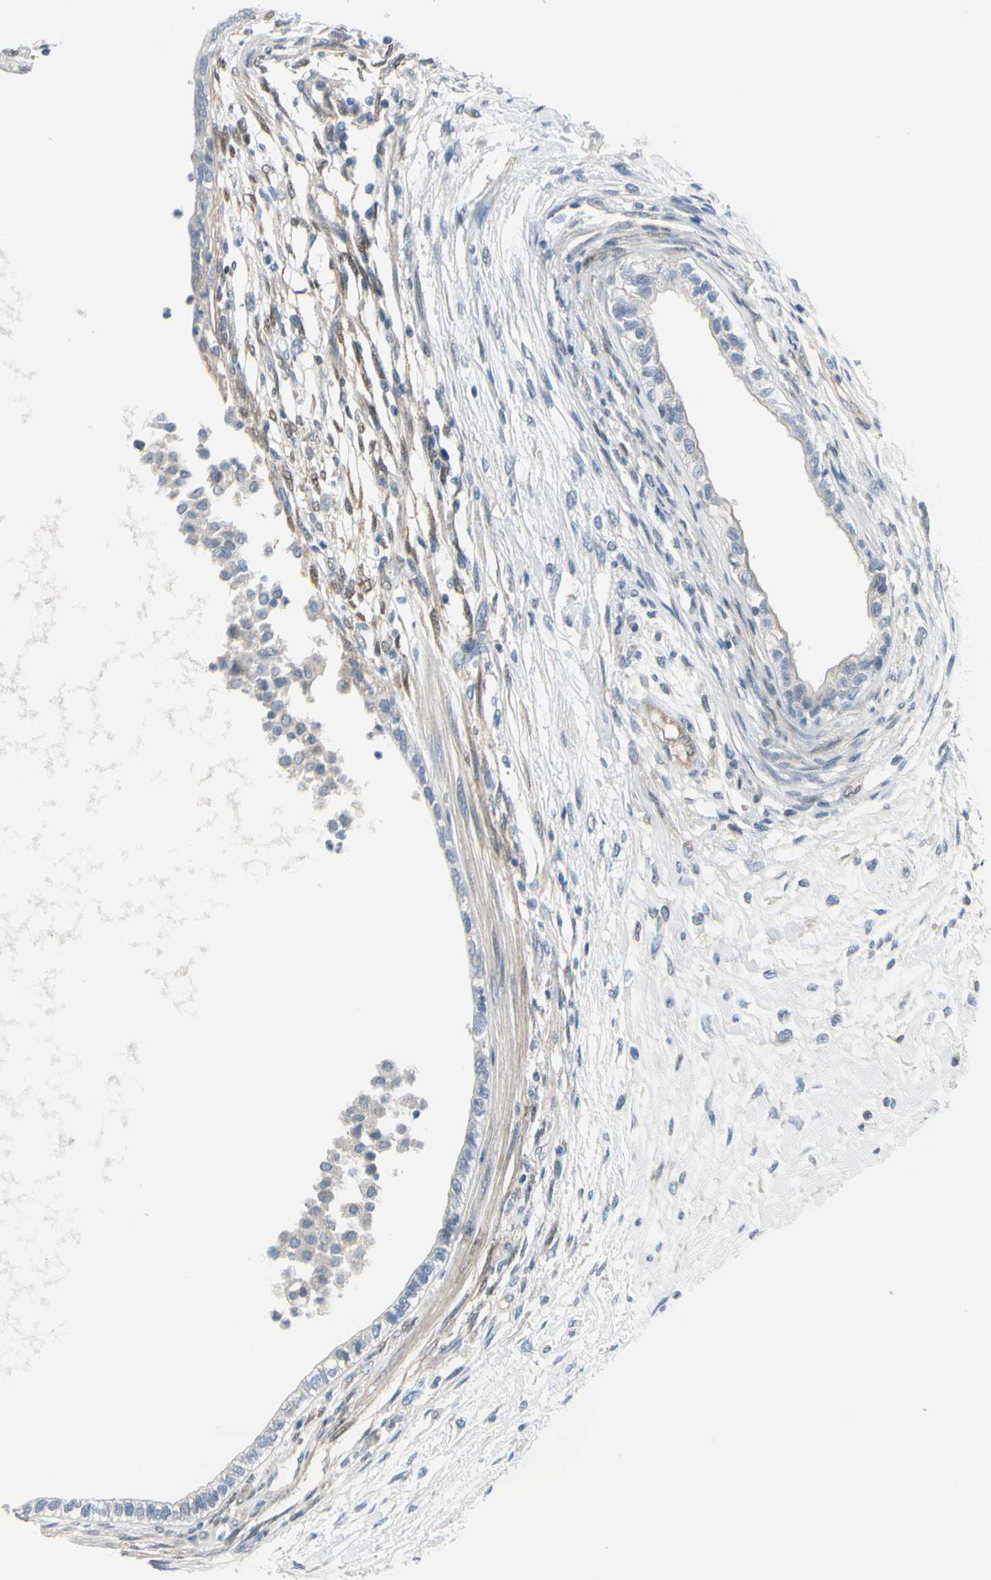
{"staining": {"intensity": "negative", "quantity": "none", "location": "none"}, "tissue": "testis cancer", "cell_type": "Tumor cells", "image_type": "cancer", "snomed": [{"axis": "morphology", "description": "Carcinoma, Embryonal, NOS"}, {"axis": "topography", "description": "Testis"}], "caption": "High power microscopy micrograph of an immunohistochemistry micrograph of testis cancer (embryonal carcinoma), revealing no significant positivity in tumor cells.", "gene": "FHL2", "patient": {"sex": "male", "age": 26}}